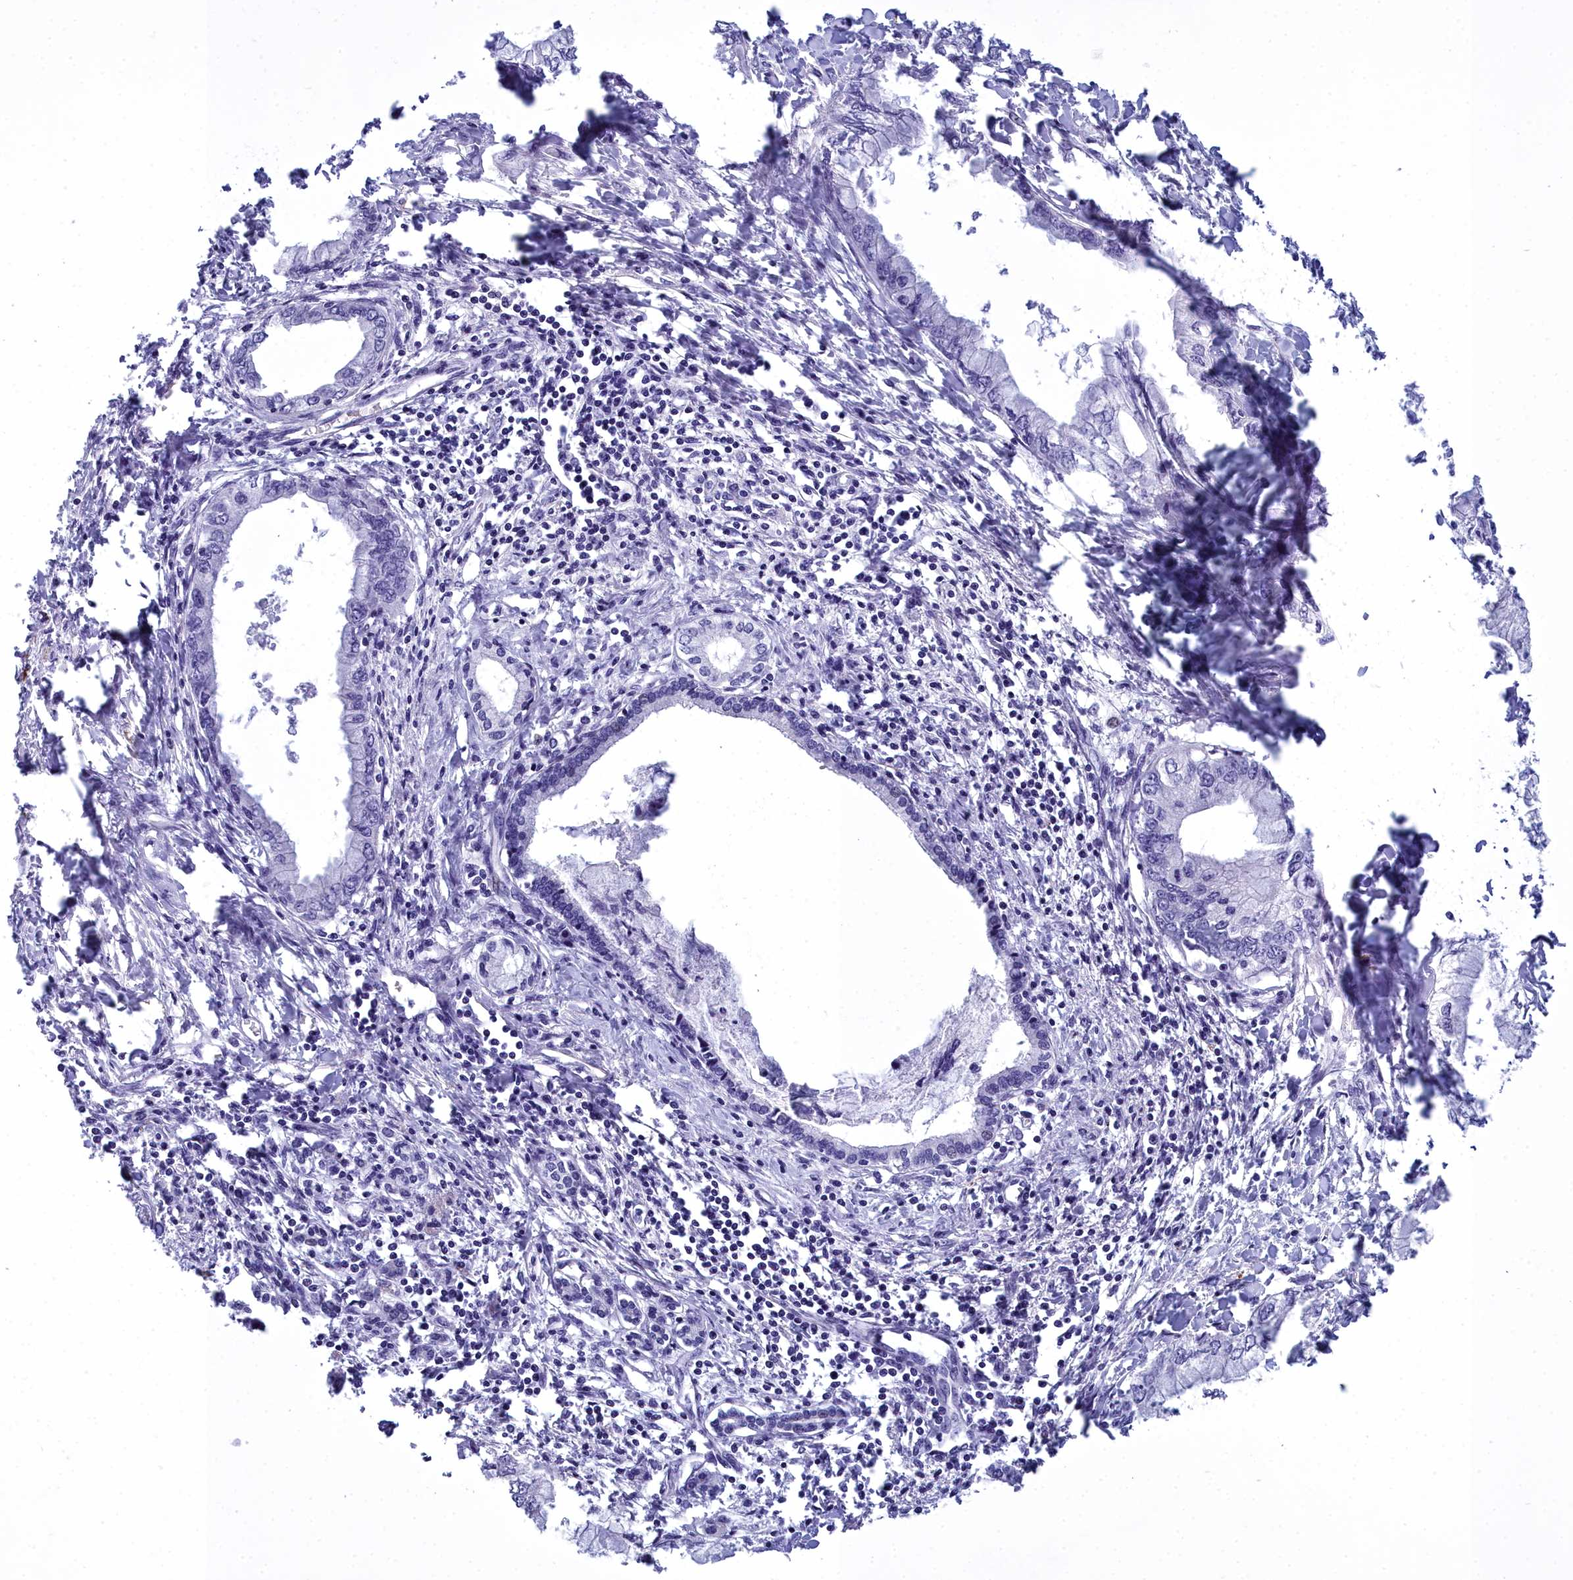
{"staining": {"intensity": "negative", "quantity": "none", "location": "none"}, "tissue": "pancreatic cancer", "cell_type": "Tumor cells", "image_type": "cancer", "snomed": [{"axis": "morphology", "description": "Adenocarcinoma, NOS"}, {"axis": "topography", "description": "Pancreas"}], "caption": "IHC micrograph of neoplastic tissue: pancreatic cancer (adenocarcinoma) stained with DAB displays no significant protein expression in tumor cells. (DAB IHC, high magnification).", "gene": "MAP6", "patient": {"sex": "male", "age": 48}}